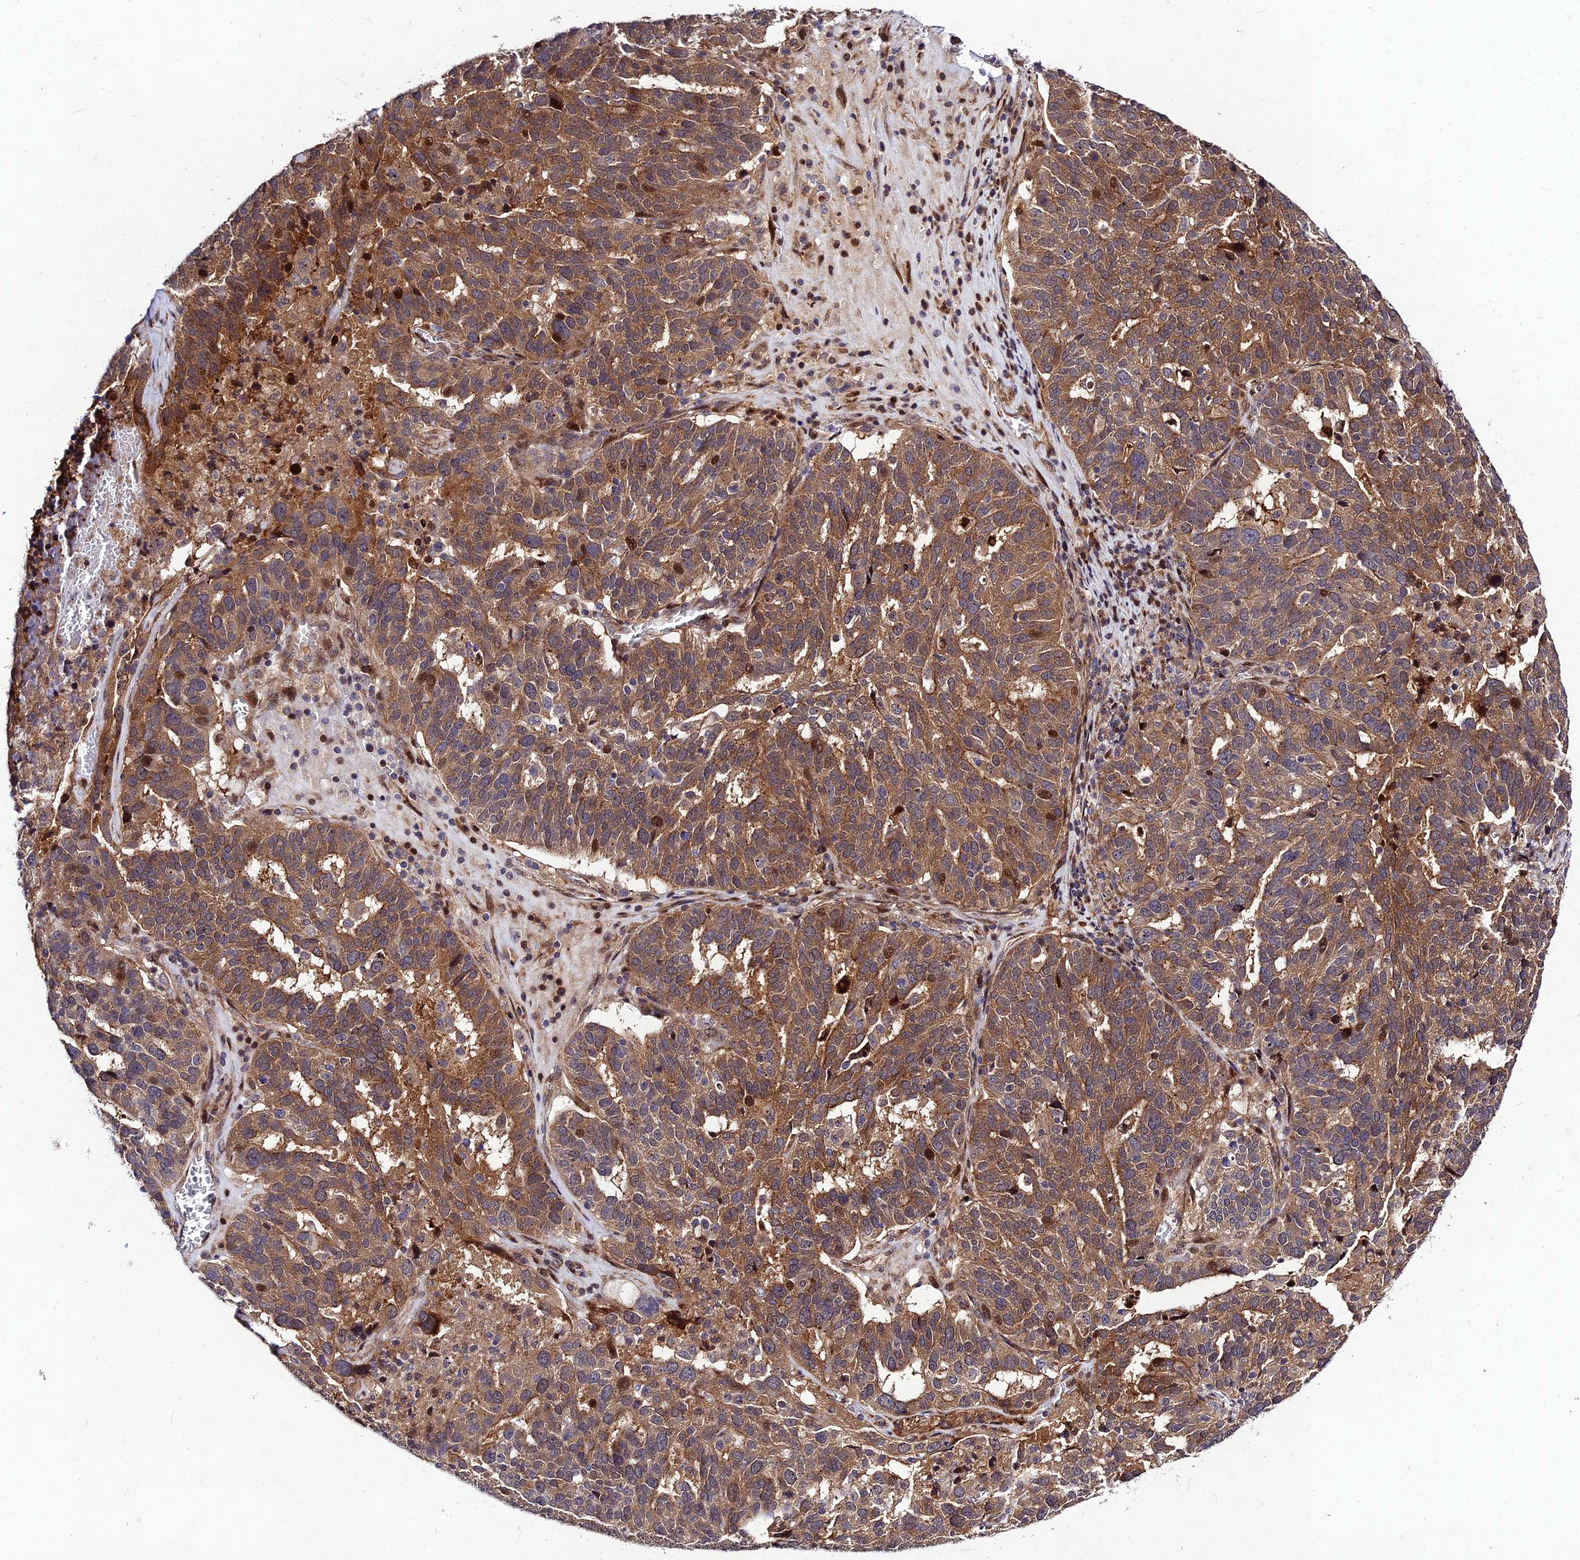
{"staining": {"intensity": "moderate", "quantity": ">75%", "location": "cytoplasmic/membranous"}, "tissue": "ovarian cancer", "cell_type": "Tumor cells", "image_type": "cancer", "snomed": [{"axis": "morphology", "description": "Cystadenocarcinoma, serous, NOS"}, {"axis": "topography", "description": "Ovary"}], "caption": "The histopathology image displays staining of ovarian cancer (serous cystadenocarcinoma), revealing moderate cytoplasmic/membranous protein expression (brown color) within tumor cells. The staining is performed using DAB brown chromogen to label protein expression. The nuclei are counter-stained blue using hematoxylin.", "gene": "MKKS", "patient": {"sex": "female", "age": 59}}